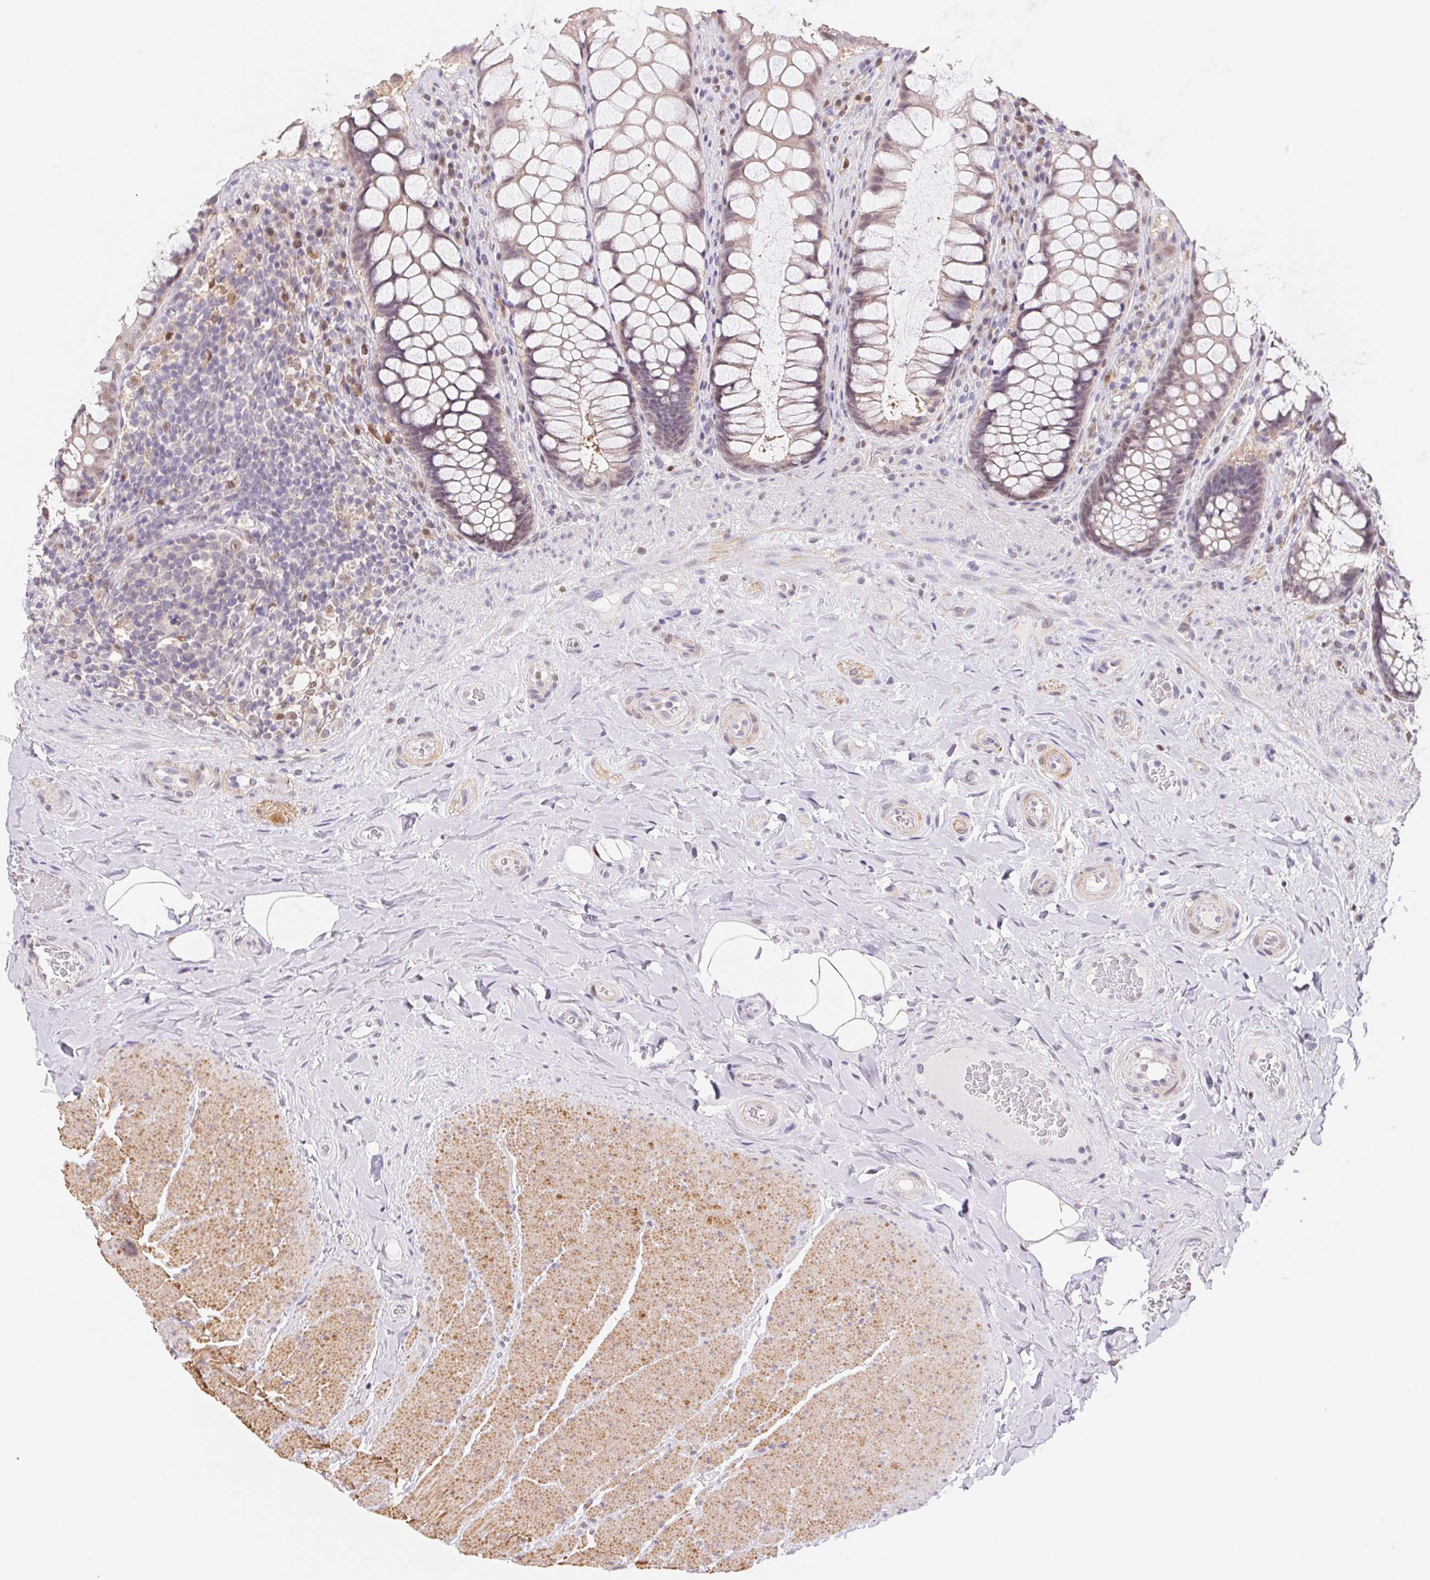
{"staining": {"intensity": "negative", "quantity": "none", "location": "none"}, "tissue": "rectum", "cell_type": "Glandular cells", "image_type": "normal", "snomed": [{"axis": "morphology", "description": "Normal tissue, NOS"}, {"axis": "topography", "description": "Rectum"}], "caption": "This is an immunohistochemistry photomicrograph of benign rectum. There is no positivity in glandular cells.", "gene": "L3MBTL4", "patient": {"sex": "female", "age": 58}}